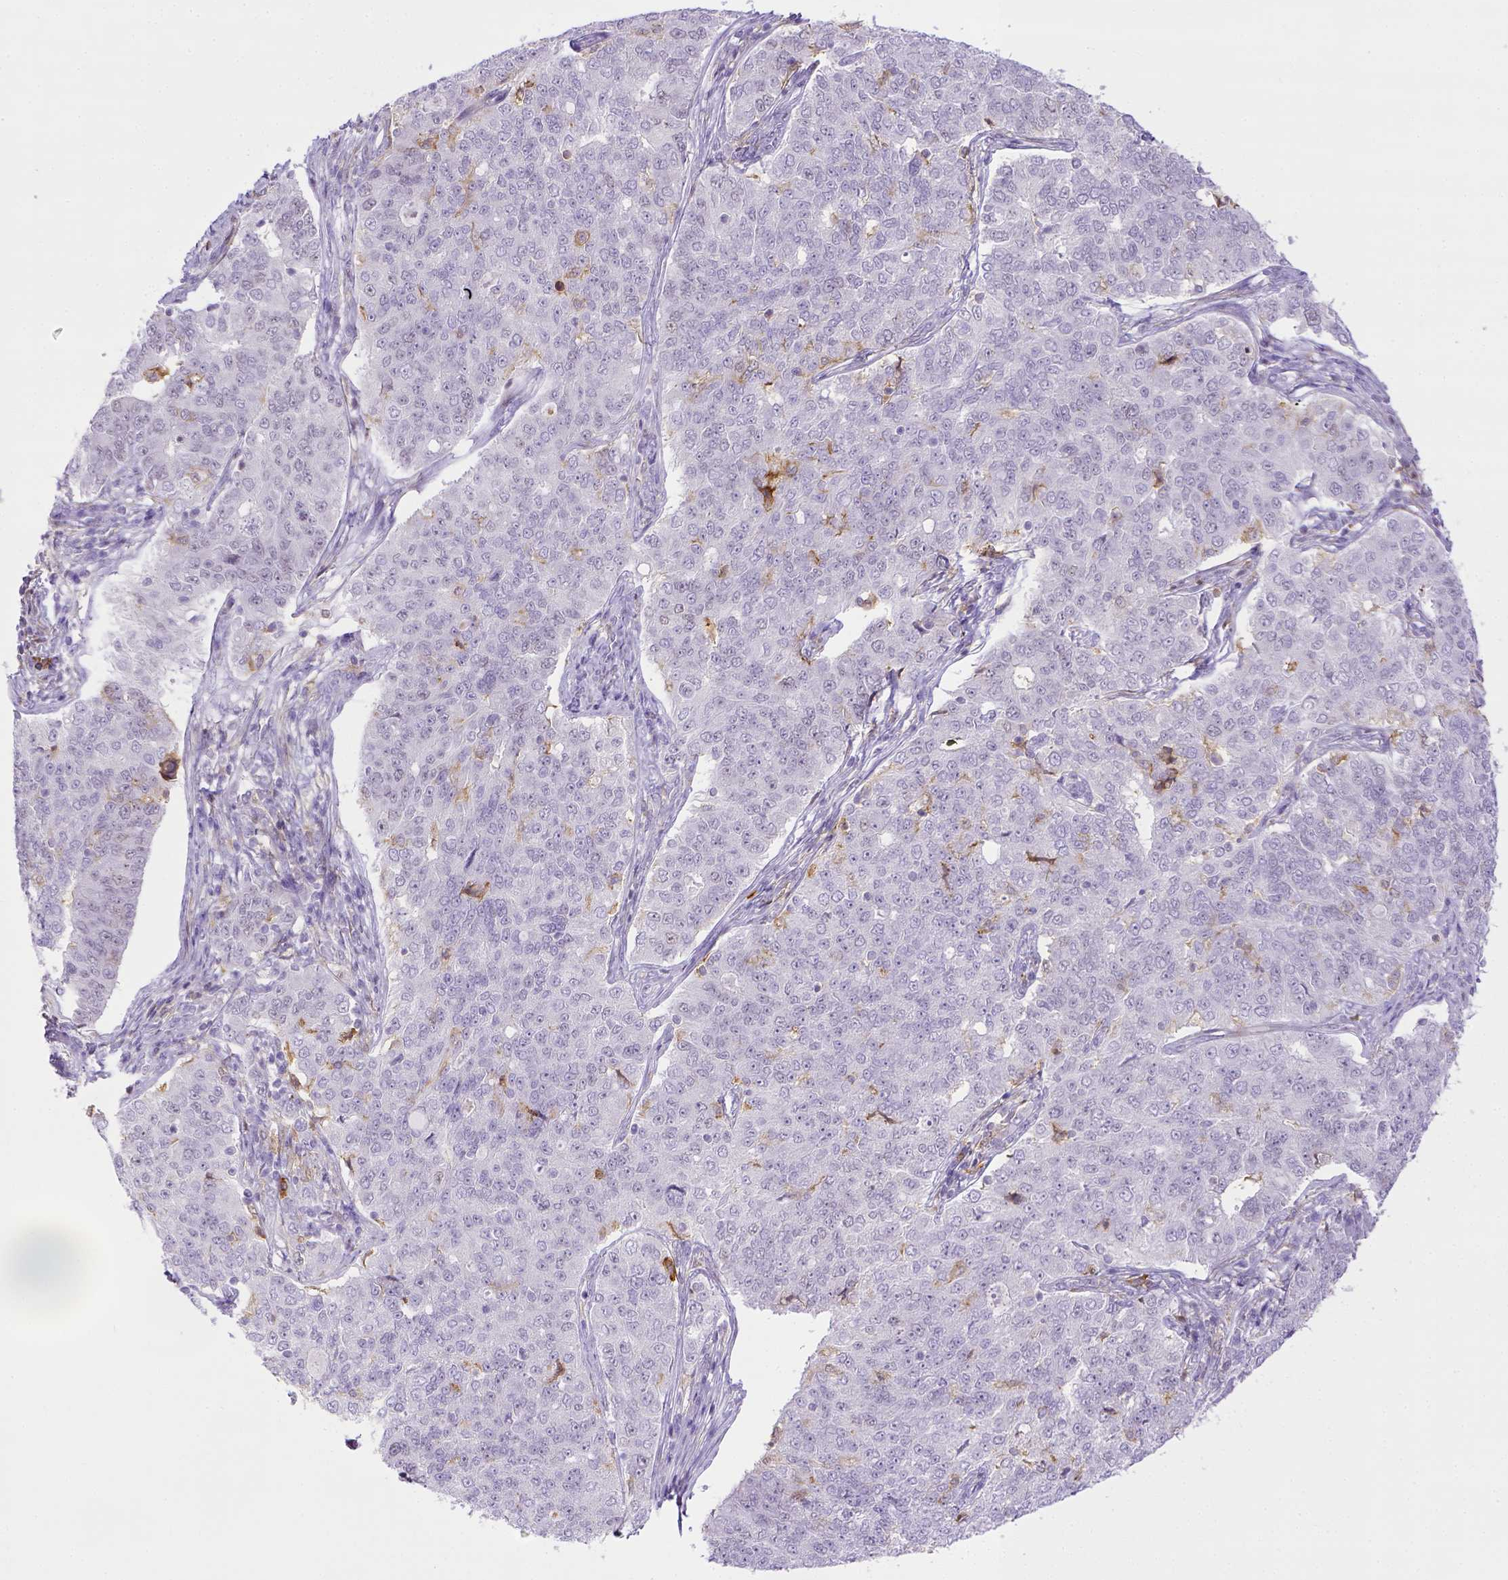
{"staining": {"intensity": "negative", "quantity": "none", "location": "none"}, "tissue": "endometrial cancer", "cell_type": "Tumor cells", "image_type": "cancer", "snomed": [{"axis": "morphology", "description": "Adenocarcinoma, NOS"}, {"axis": "topography", "description": "Endometrium"}], "caption": "Immunohistochemistry (IHC) of endometrial cancer (adenocarcinoma) displays no positivity in tumor cells.", "gene": "ITGAM", "patient": {"sex": "female", "age": 43}}